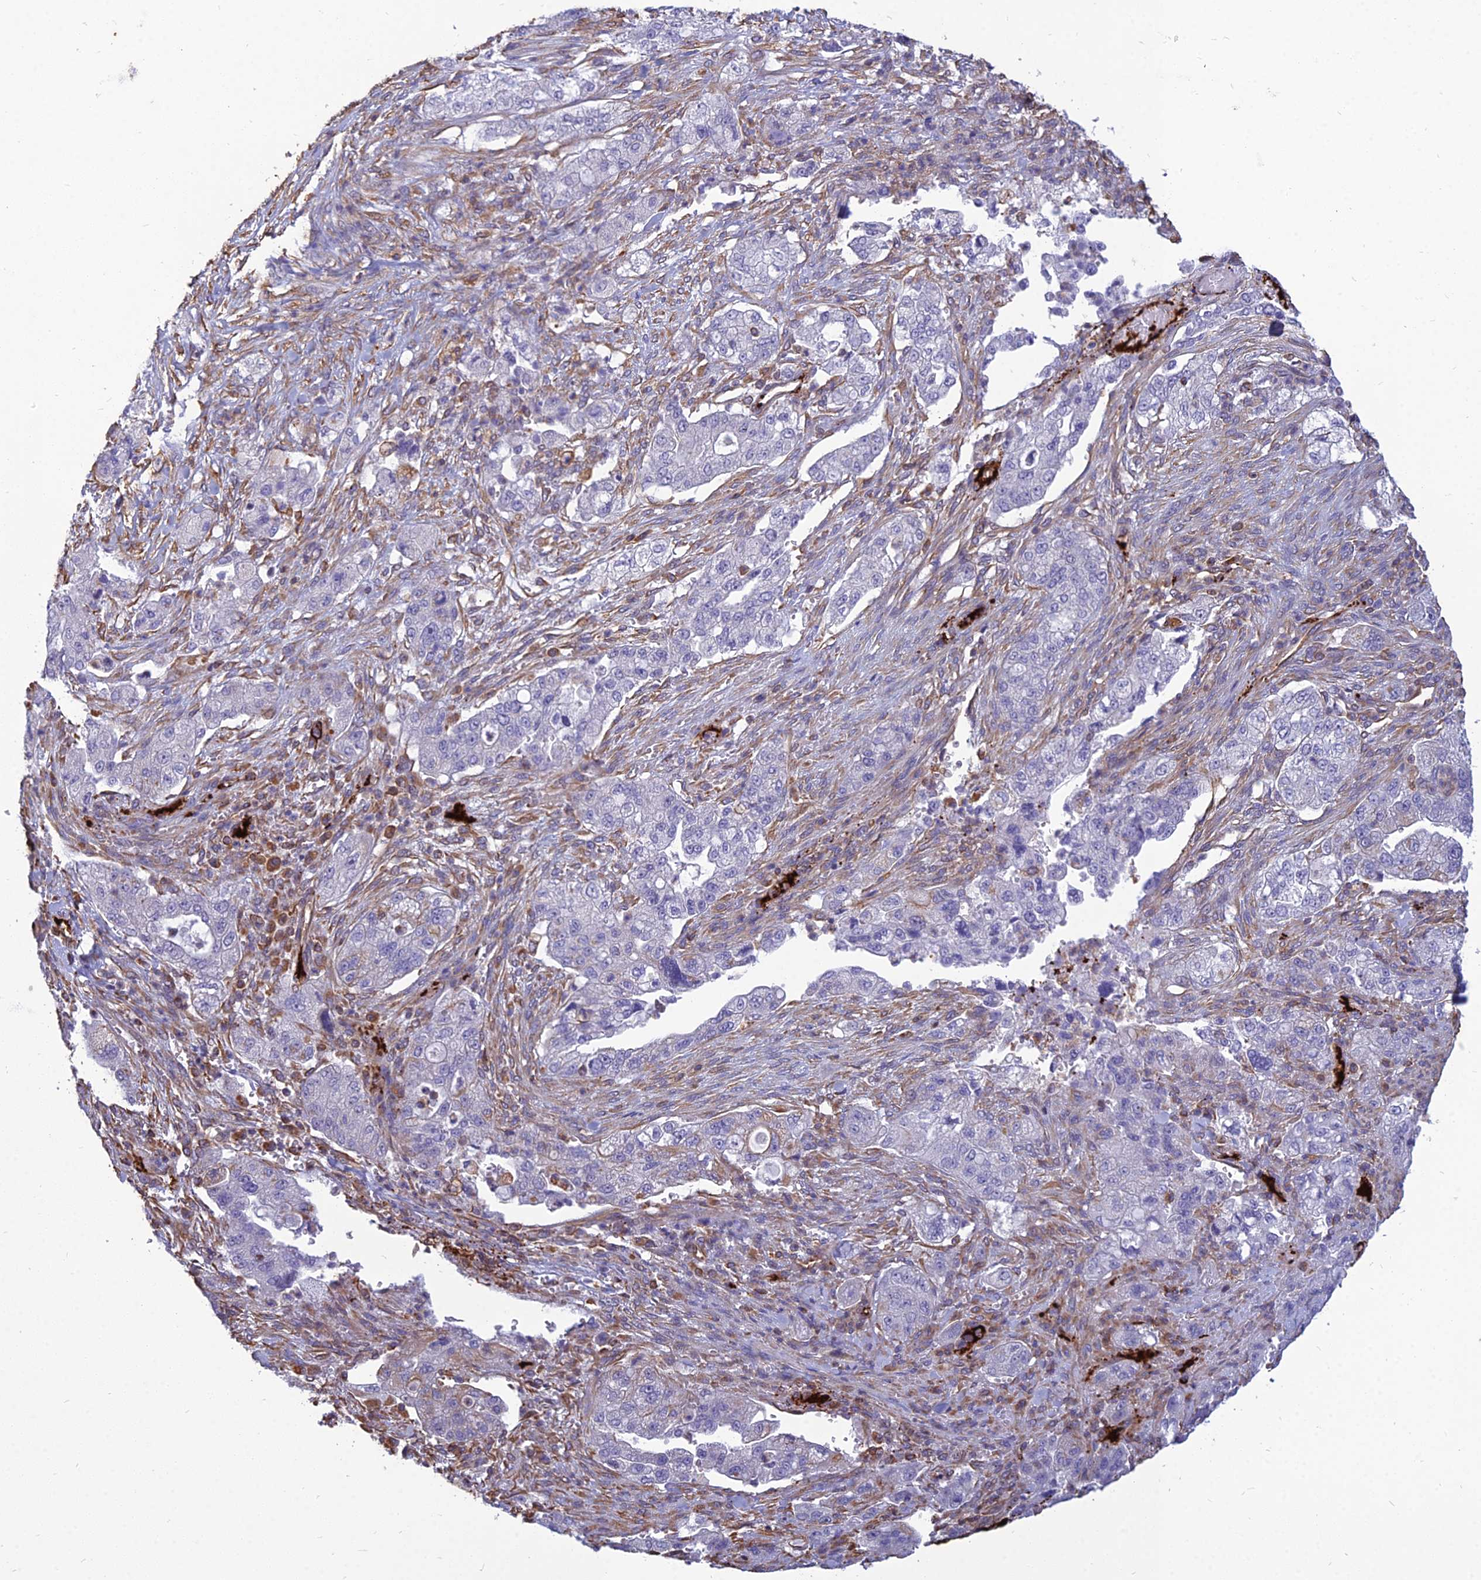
{"staining": {"intensity": "negative", "quantity": "none", "location": "none"}, "tissue": "pancreatic cancer", "cell_type": "Tumor cells", "image_type": "cancer", "snomed": [{"axis": "morphology", "description": "Adenocarcinoma, NOS"}, {"axis": "topography", "description": "Pancreas"}], "caption": "Immunohistochemical staining of adenocarcinoma (pancreatic) reveals no significant staining in tumor cells.", "gene": "PSMD11", "patient": {"sex": "female", "age": 78}}